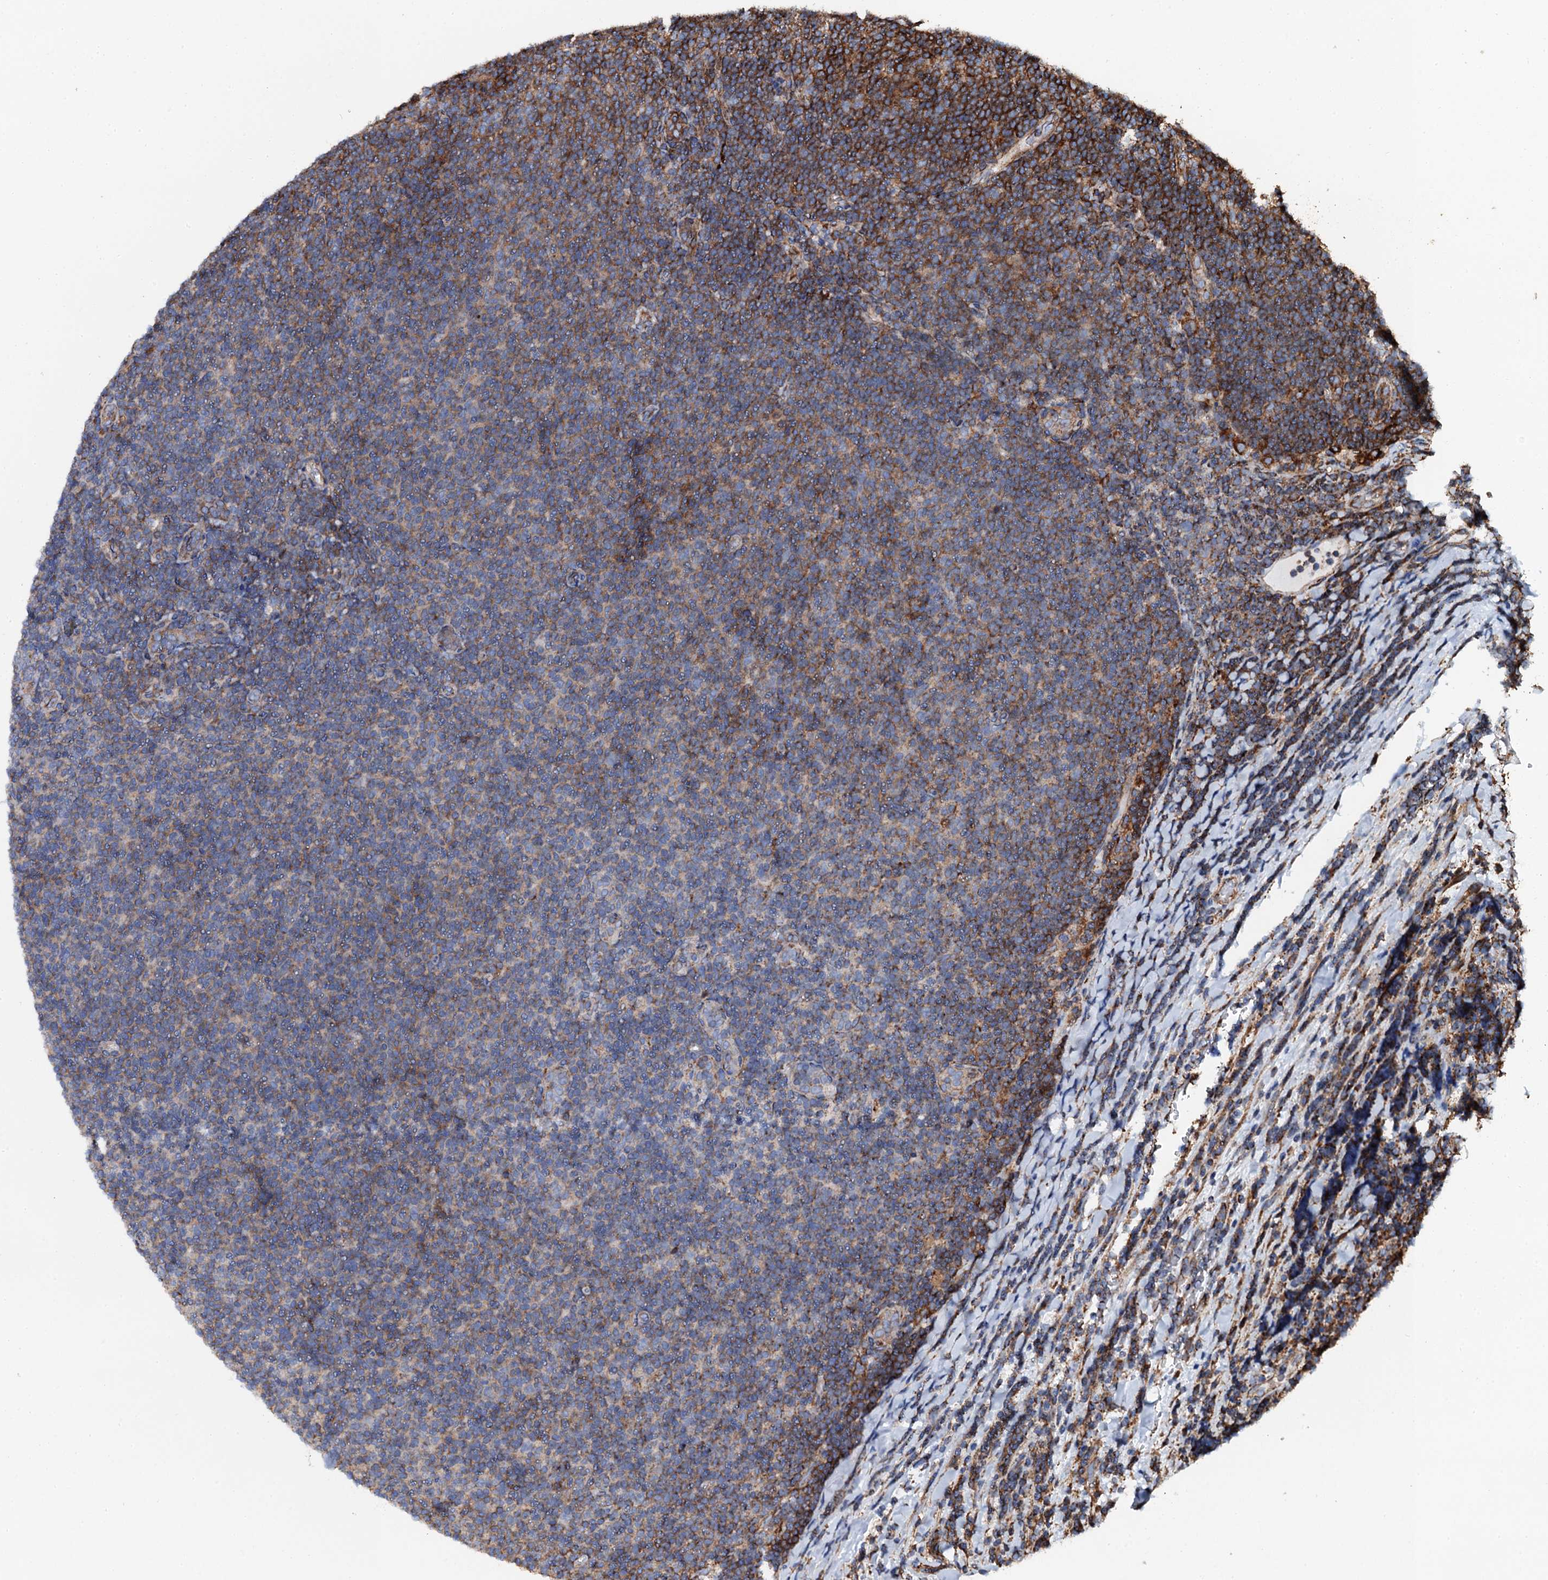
{"staining": {"intensity": "moderate", "quantity": "<25%", "location": "cytoplasmic/membranous"}, "tissue": "lymphoma", "cell_type": "Tumor cells", "image_type": "cancer", "snomed": [{"axis": "morphology", "description": "Malignant lymphoma, non-Hodgkin's type, Low grade"}, {"axis": "topography", "description": "Lymph node"}], "caption": "Protein analysis of lymphoma tissue displays moderate cytoplasmic/membranous expression in approximately <25% of tumor cells.", "gene": "INTS10", "patient": {"sex": "male", "age": 66}}